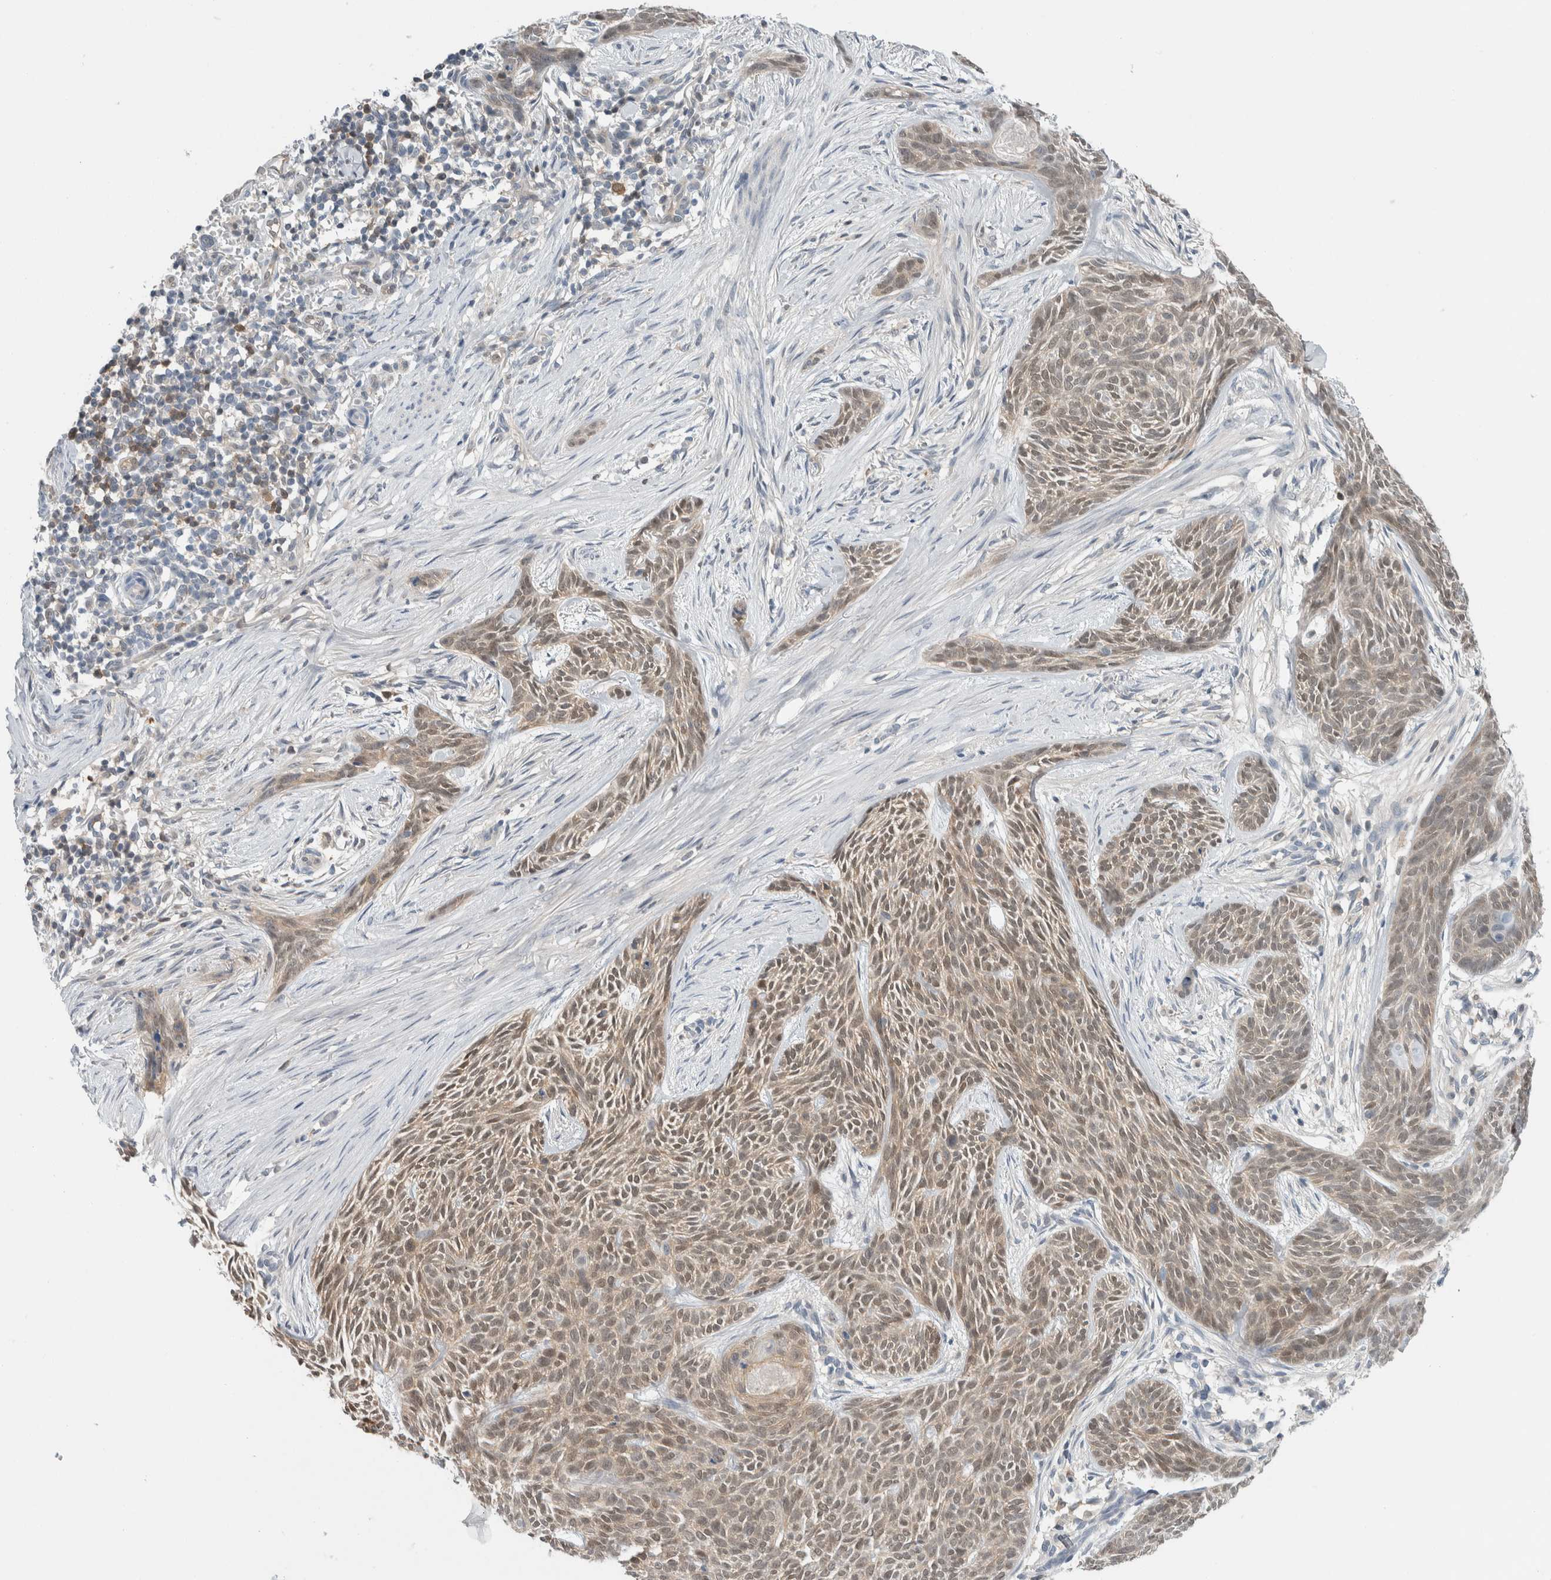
{"staining": {"intensity": "moderate", "quantity": ">75%", "location": "cytoplasmic/membranous"}, "tissue": "skin cancer", "cell_type": "Tumor cells", "image_type": "cancer", "snomed": [{"axis": "morphology", "description": "Basal cell carcinoma"}, {"axis": "topography", "description": "Skin"}], "caption": "Protein positivity by immunohistochemistry (IHC) exhibits moderate cytoplasmic/membranous expression in about >75% of tumor cells in basal cell carcinoma (skin).", "gene": "CASP6", "patient": {"sex": "female", "age": 59}}